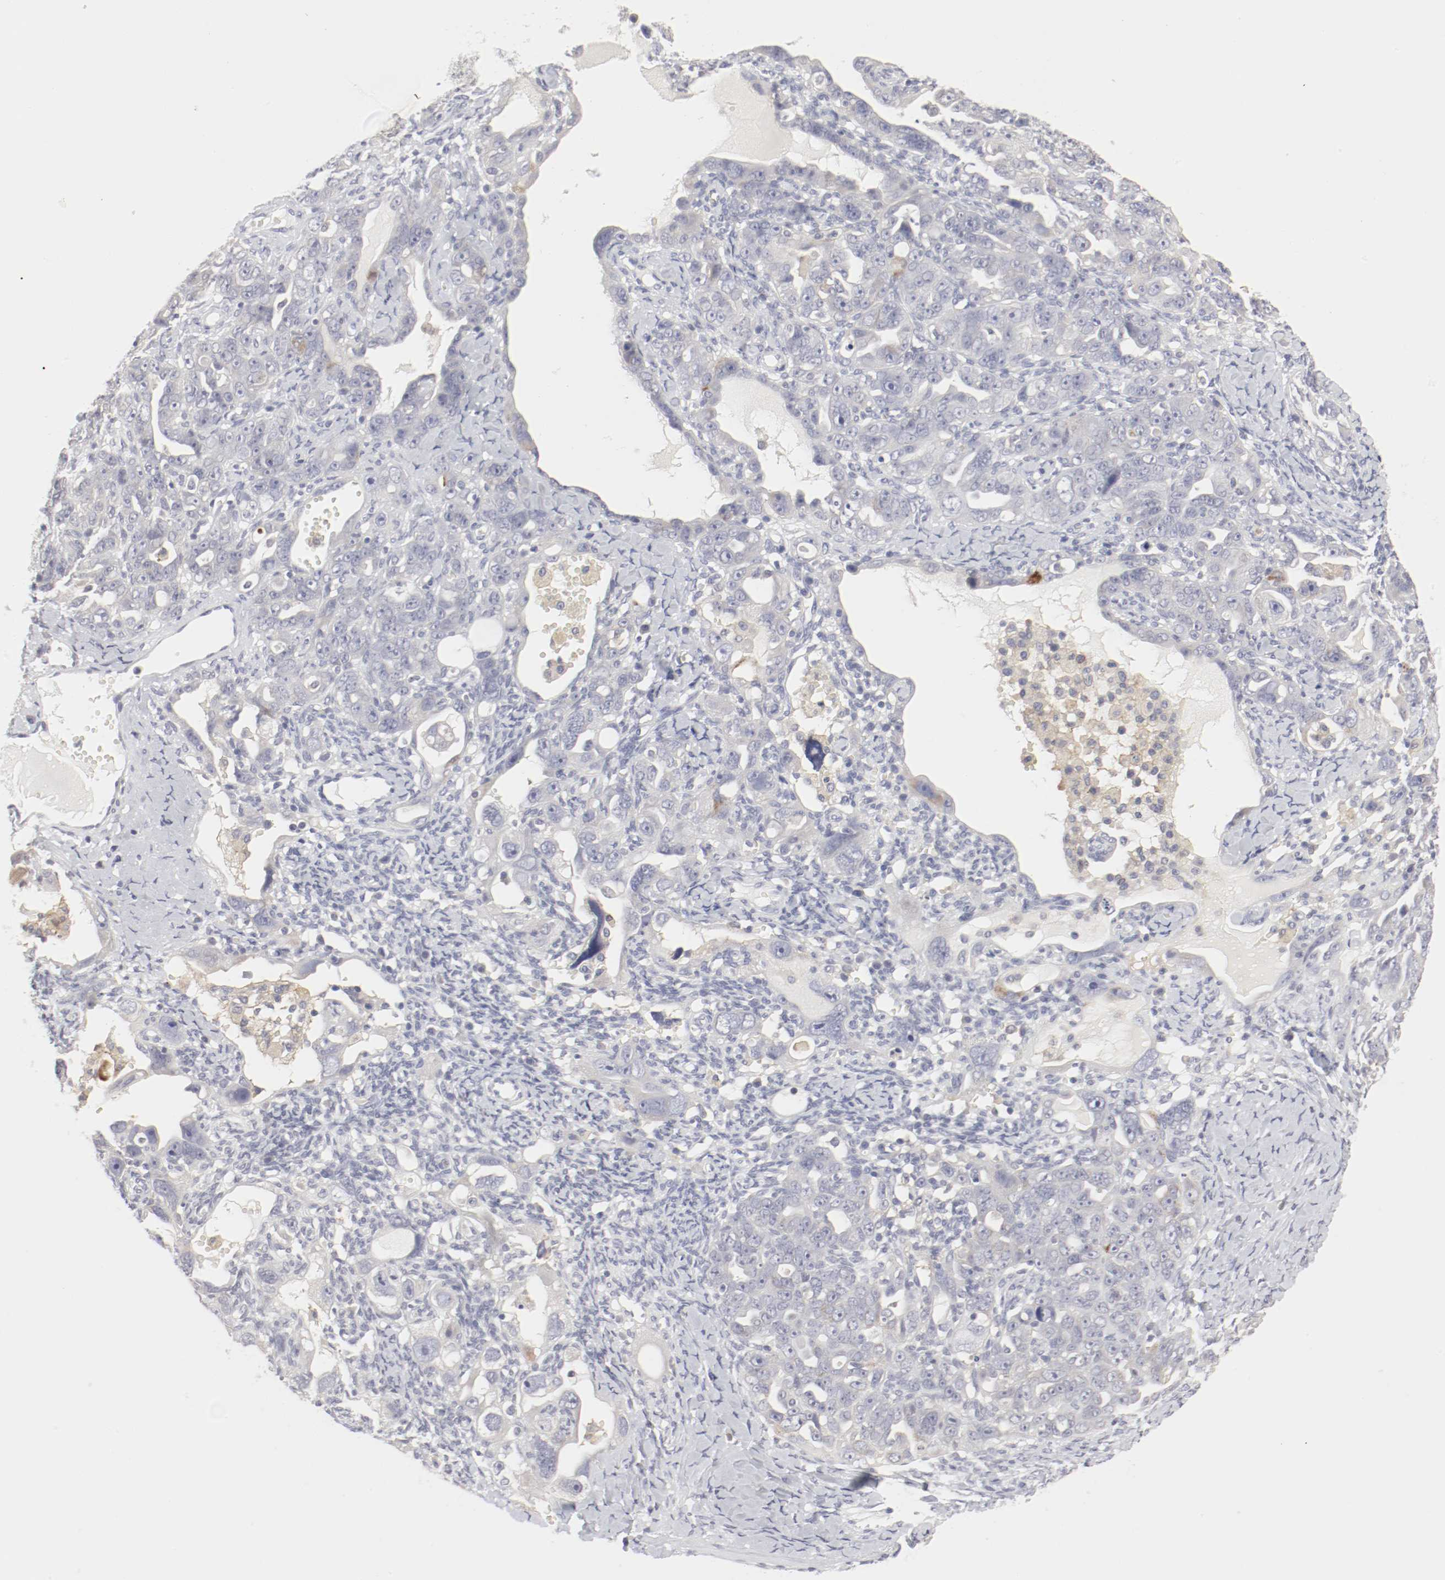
{"staining": {"intensity": "moderate", "quantity": "<25%", "location": "cytoplasmic/membranous"}, "tissue": "ovarian cancer", "cell_type": "Tumor cells", "image_type": "cancer", "snomed": [{"axis": "morphology", "description": "Cystadenocarcinoma, serous, NOS"}, {"axis": "topography", "description": "Ovary"}], "caption": "High-power microscopy captured an immunohistochemistry (IHC) micrograph of ovarian serous cystadenocarcinoma, revealing moderate cytoplasmic/membranous positivity in approximately <25% of tumor cells.", "gene": "ITGAX", "patient": {"sex": "female", "age": 66}}